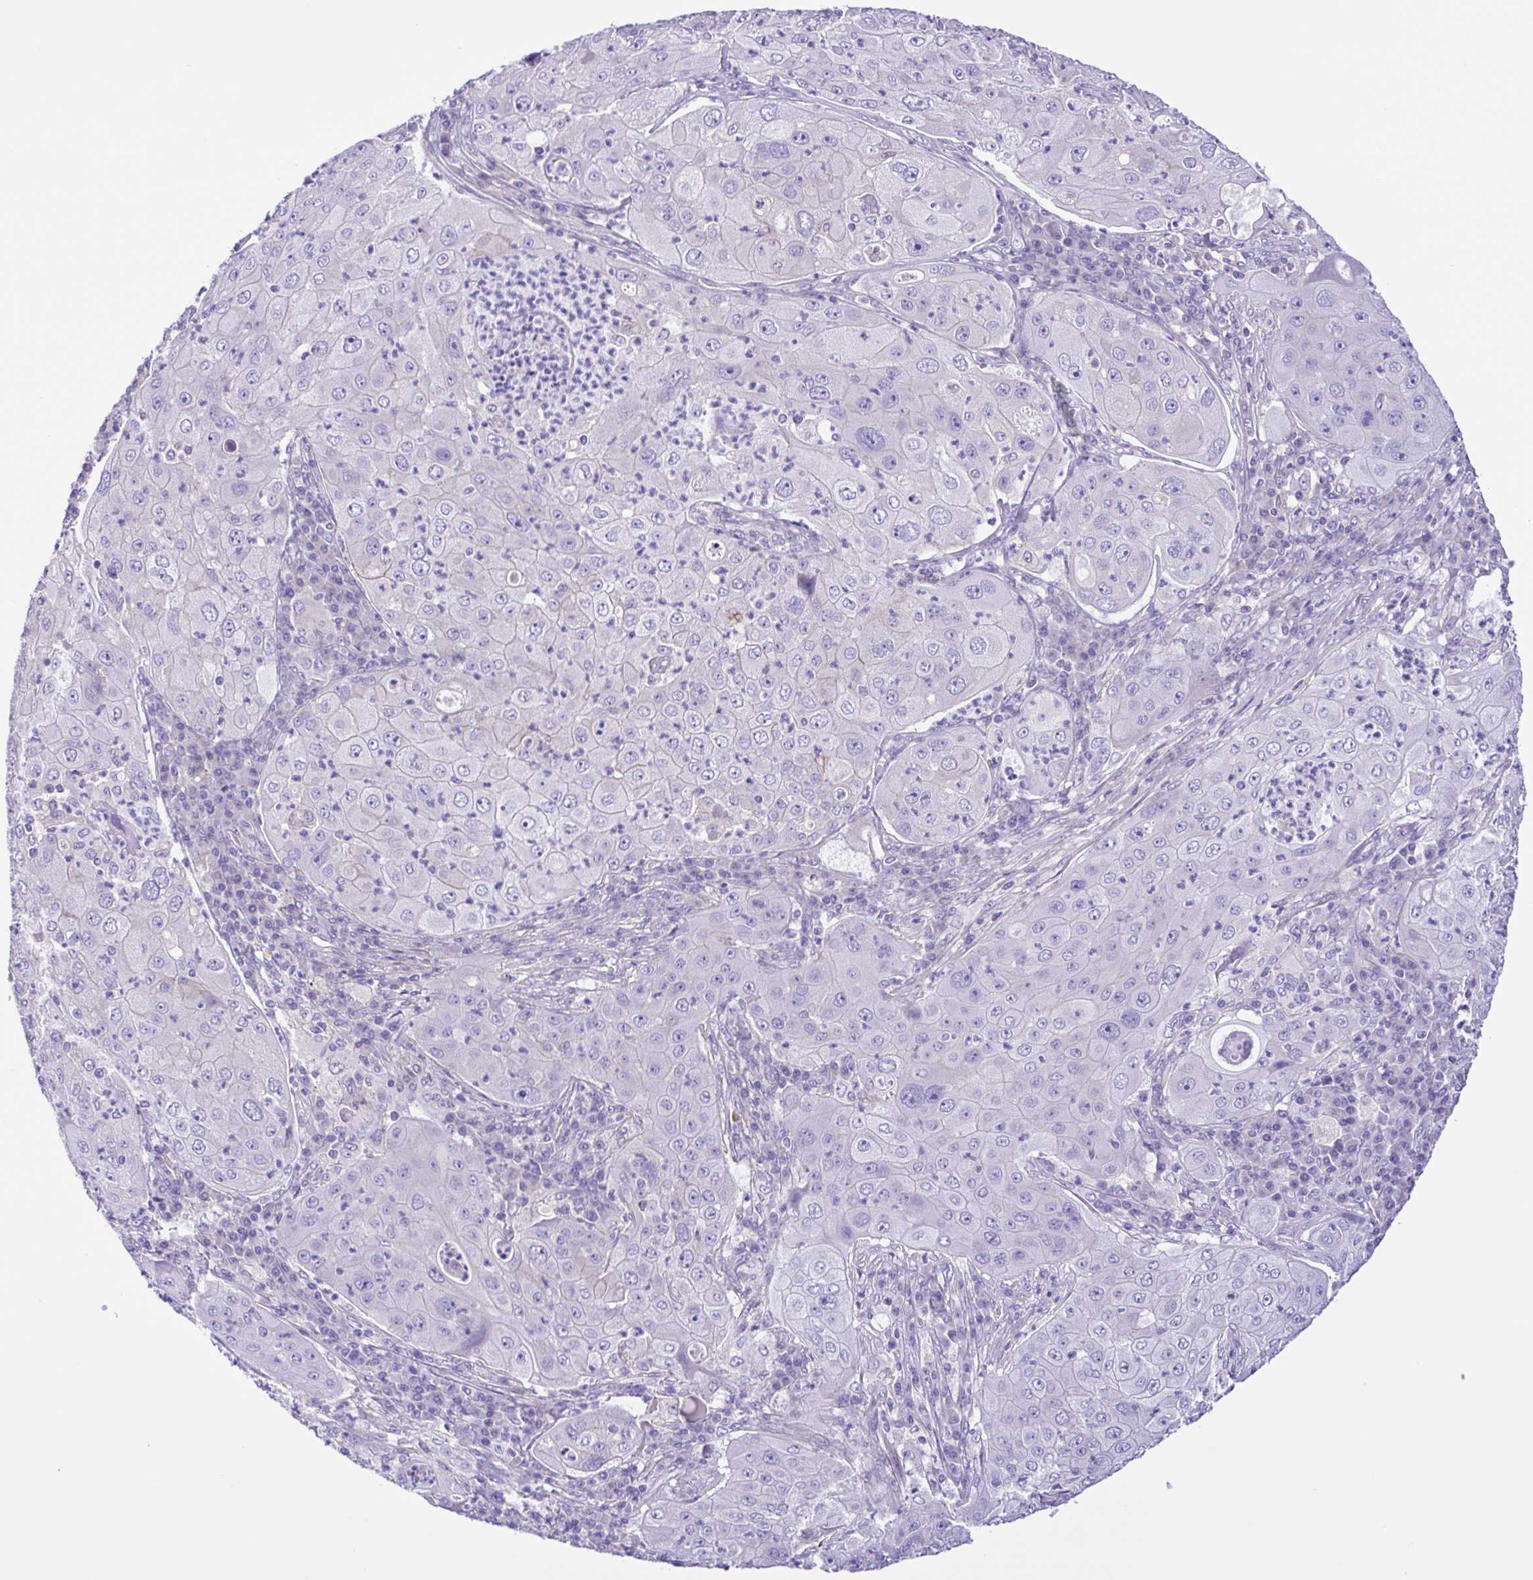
{"staining": {"intensity": "negative", "quantity": "none", "location": "none"}, "tissue": "lung cancer", "cell_type": "Tumor cells", "image_type": "cancer", "snomed": [{"axis": "morphology", "description": "Squamous cell carcinoma, NOS"}, {"axis": "topography", "description": "Lung"}], "caption": "A photomicrograph of squamous cell carcinoma (lung) stained for a protein shows no brown staining in tumor cells.", "gene": "ISM2", "patient": {"sex": "female", "age": 59}}